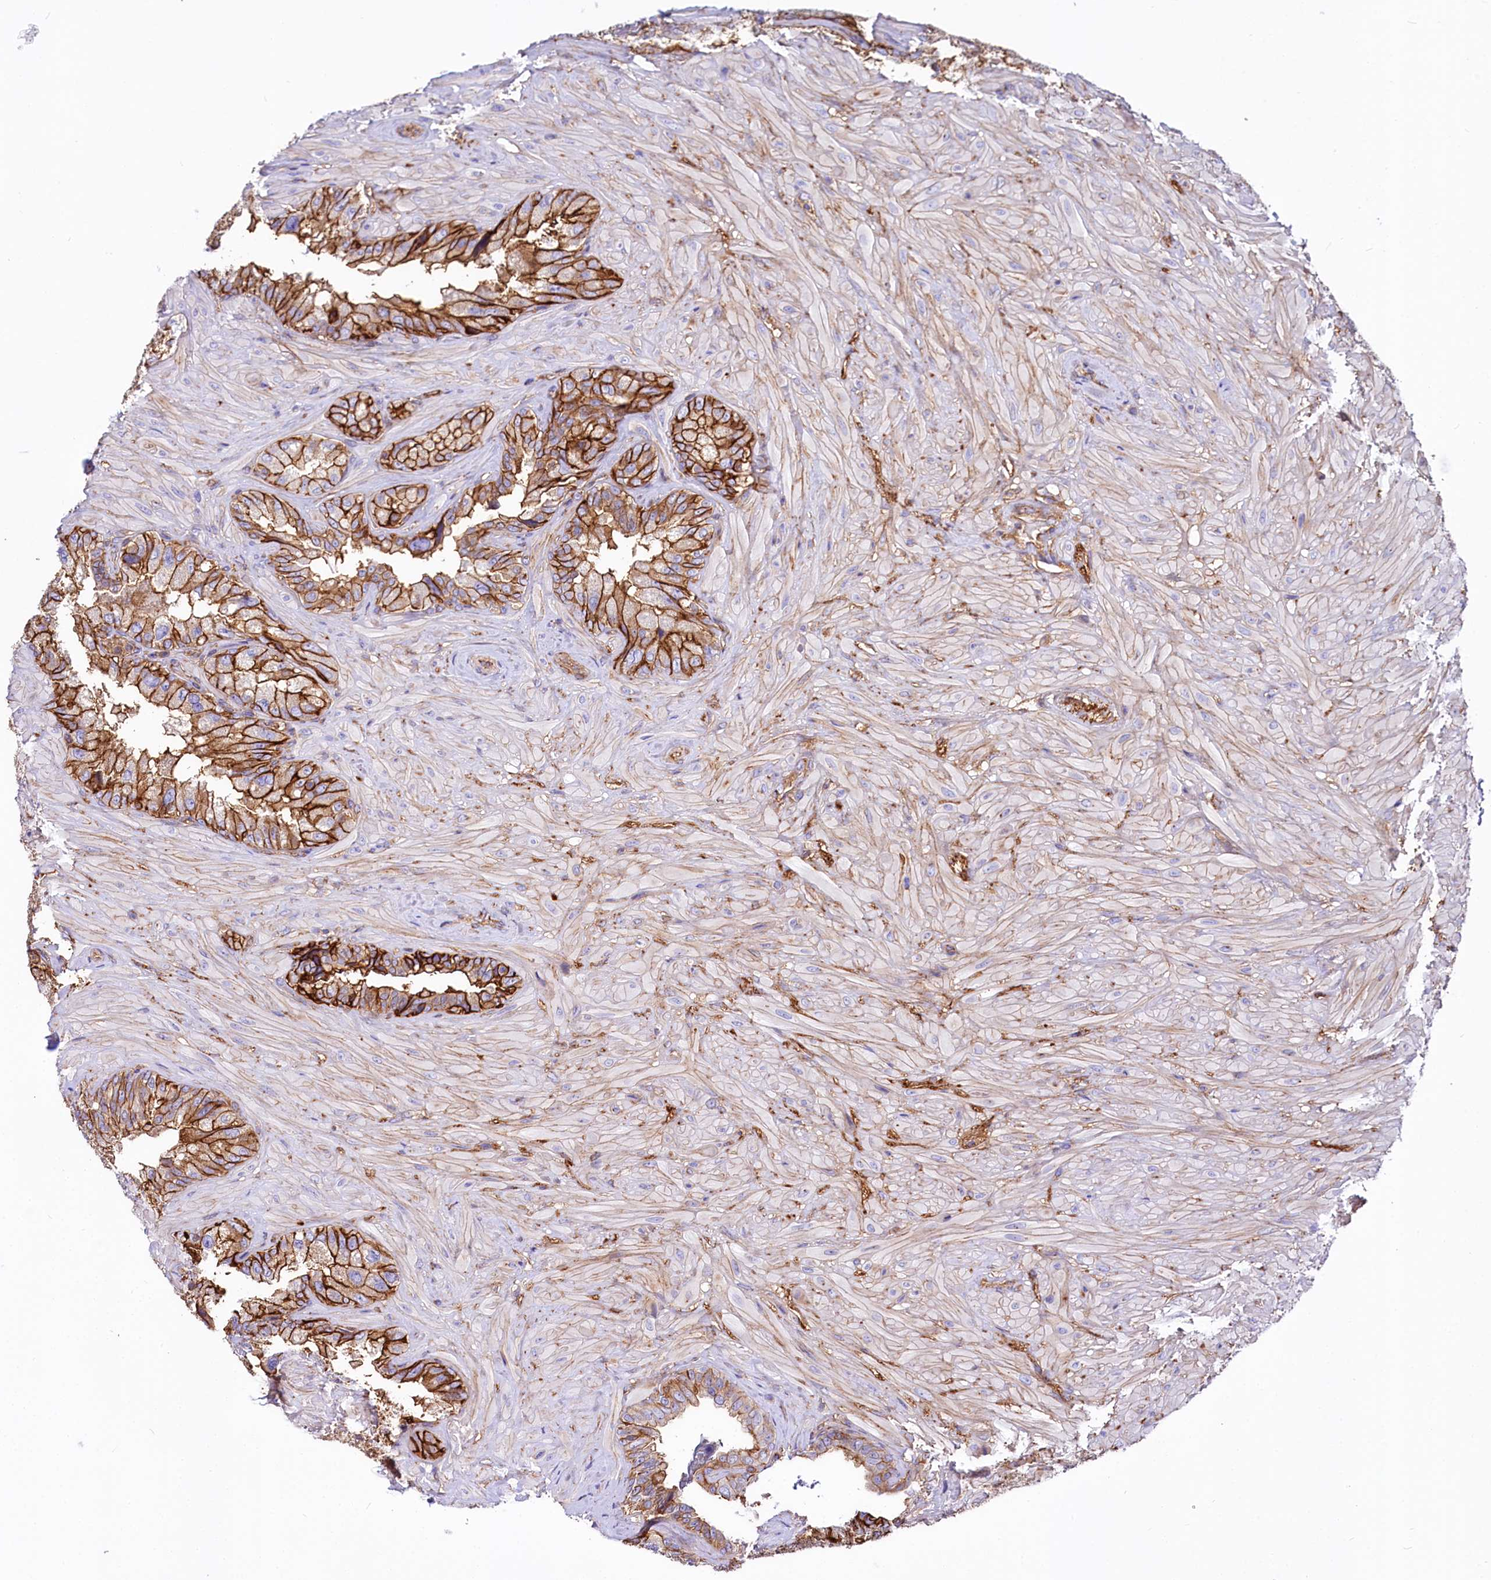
{"staining": {"intensity": "strong", "quantity": ">75%", "location": "cytoplasmic/membranous"}, "tissue": "seminal vesicle", "cell_type": "Glandular cells", "image_type": "normal", "snomed": [{"axis": "morphology", "description": "Normal tissue, NOS"}, {"axis": "topography", "description": "Seminal veicle"}, {"axis": "topography", "description": "Peripheral nerve tissue"}], "caption": "Seminal vesicle stained for a protein demonstrates strong cytoplasmic/membranous positivity in glandular cells. (DAB (3,3'-diaminobenzidine) IHC, brown staining for protein, blue staining for nuclei).", "gene": "ANO6", "patient": {"sex": "male", "age": 67}}